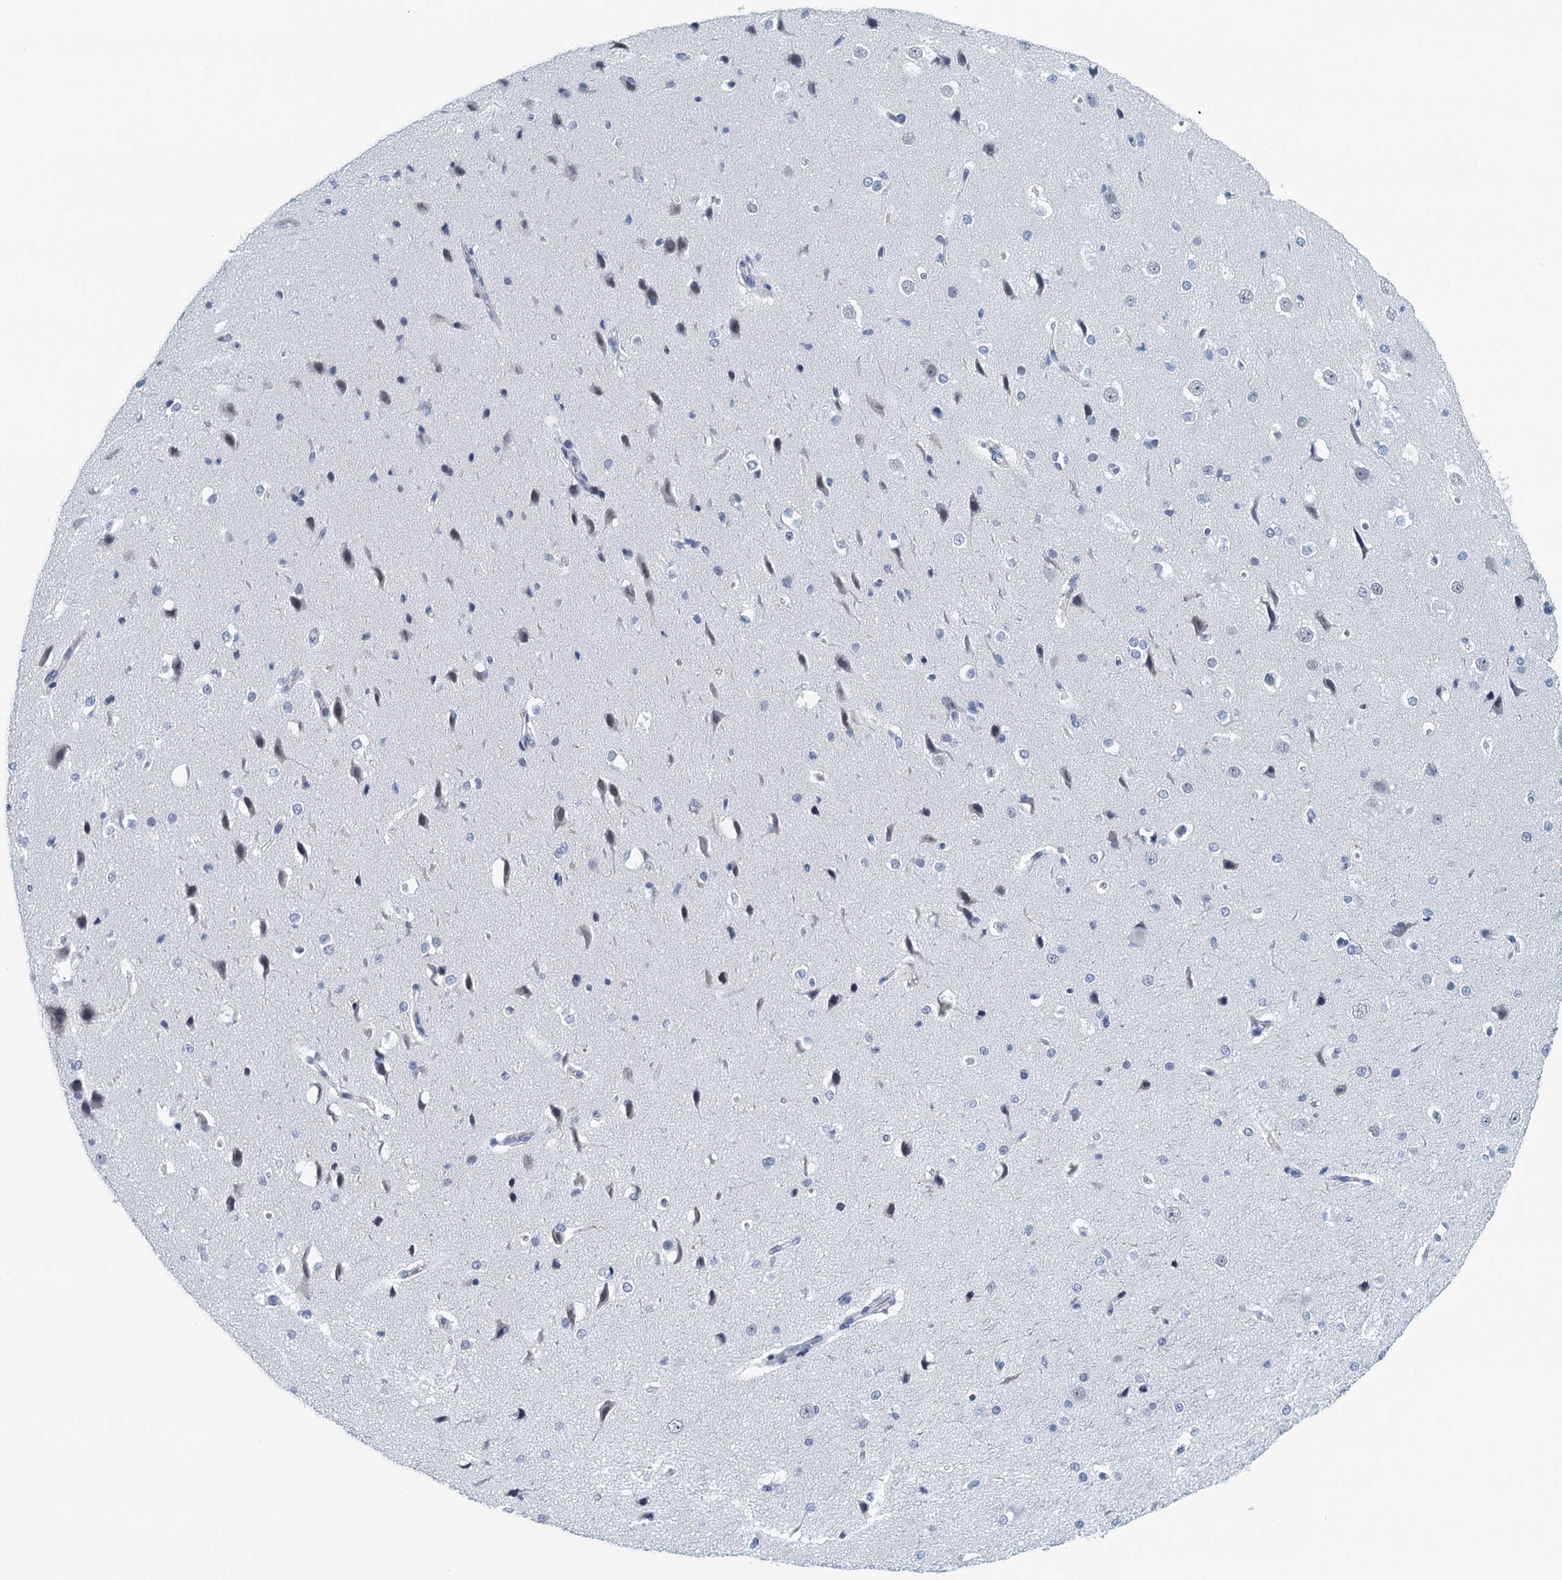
{"staining": {"intensity": "negative", "quantity": "none", "location": "none"}, "tissue": "cerebral cortex", "cell_type": "Endothelial cells", "image_type": "normal", "snomed": [{"axis": "morphology", "description": "Normal tissue, NOS"}, {"axis": "morphology", "description": "Developmental malformation"}, {"axis": "topography", "description": "Cerebral cortex"}], "caption": "This is a micrograph of IHC staining of normal cerebral cortex, which shows no staining in endothelial cells.", "gene": "C16orf95", "patient": {"sex": "female", "age": 30}}